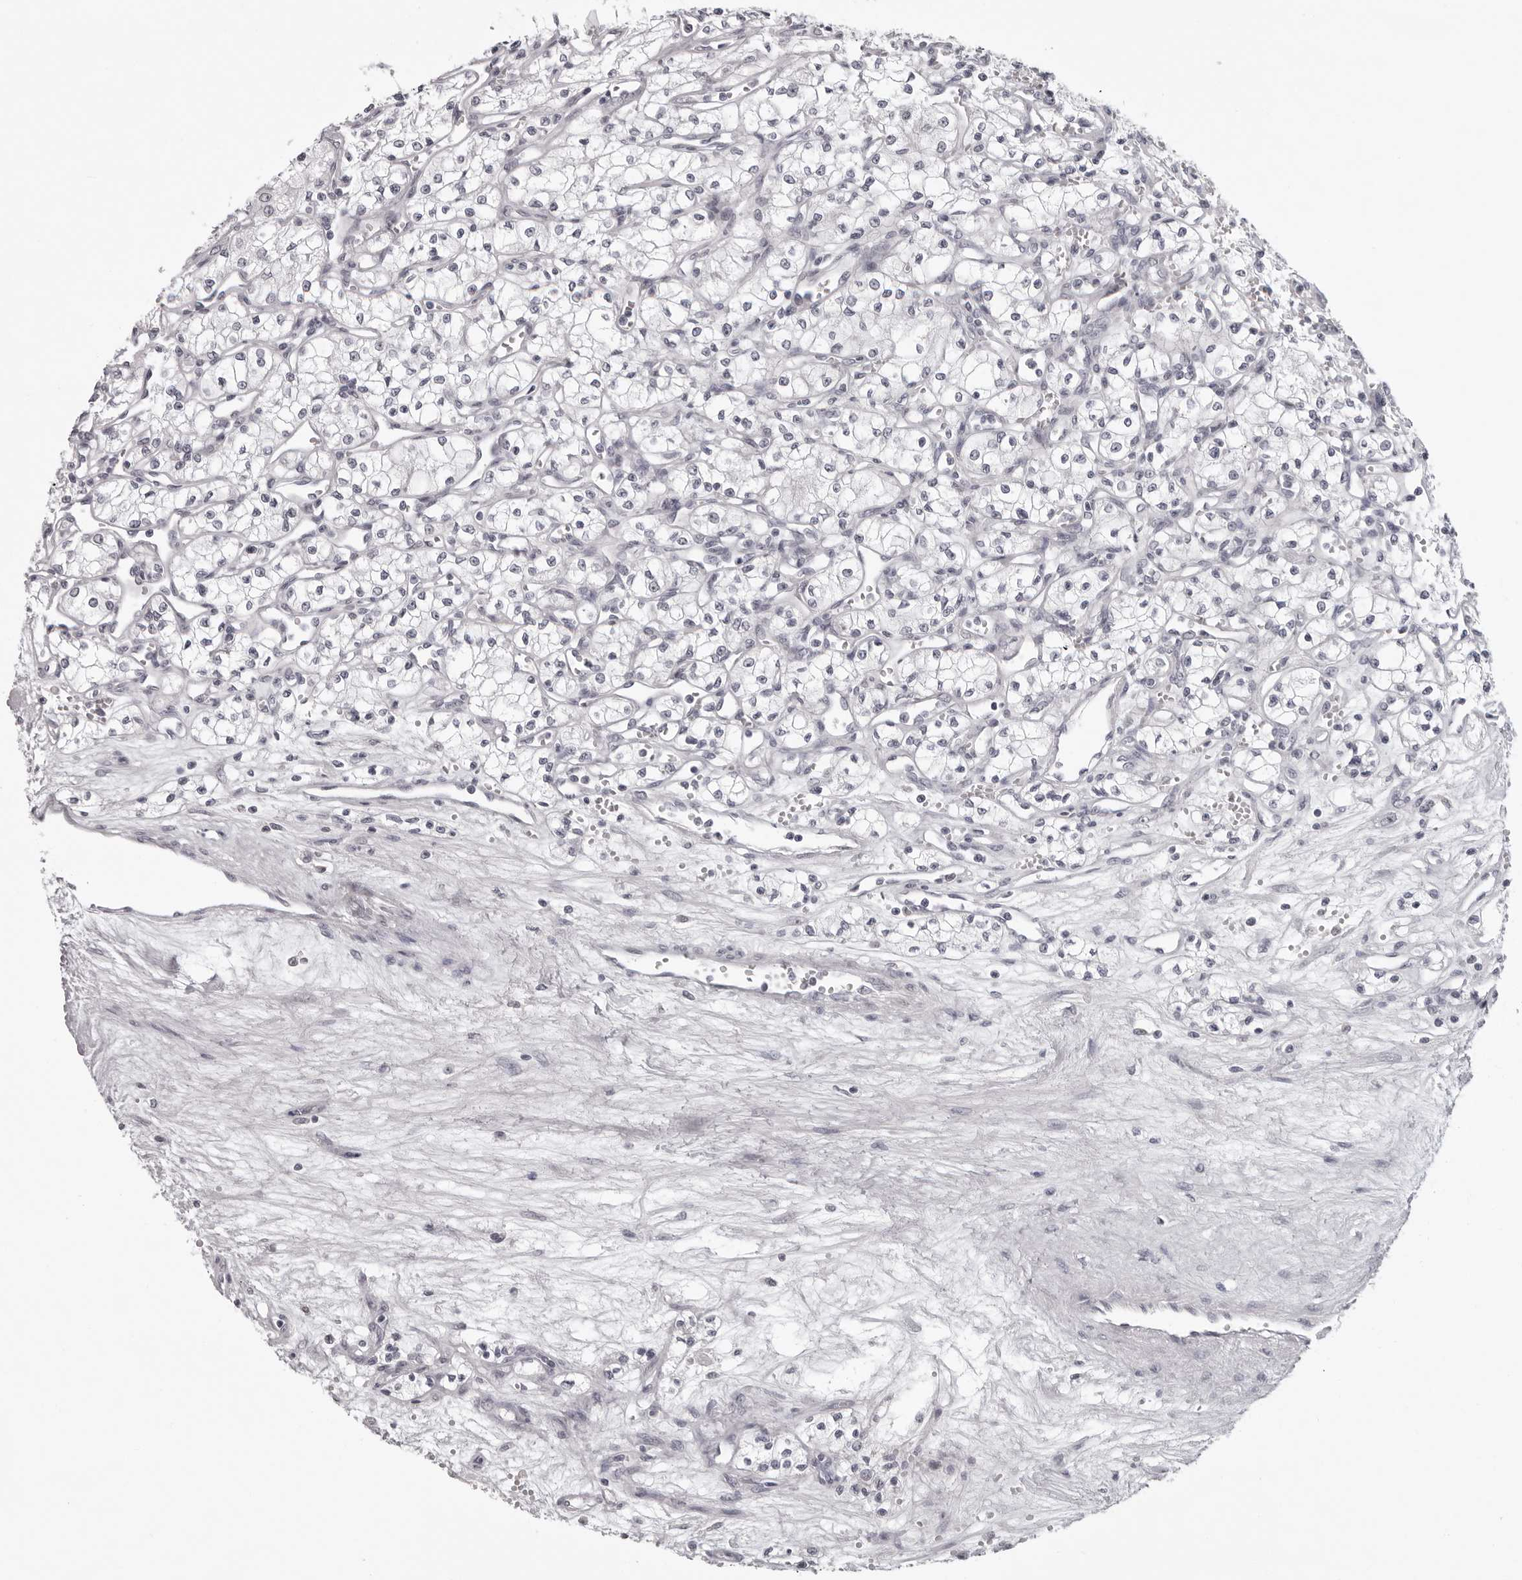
{"staining": {"intensity": "negative", "quantity": "none", "location": "none"}, "tissue": "renal cancer", "cell_type": "Tumor cells", "image_type": "cancer", "snomed": [{"axis": "morphology", "description": "Adenocarcinoma, NOS"}, {"axis": "topography", "description": "Kidney"}], "caption": "Immunohistochemical staining of renal cancer (adenocarcinoma) exhibits no significant expression in tumor cells. (DAB immunohistochemistry (IHC), high magnification).", "gene": "EXOSC10", "patient": {"sex": "male", "age": 59}}